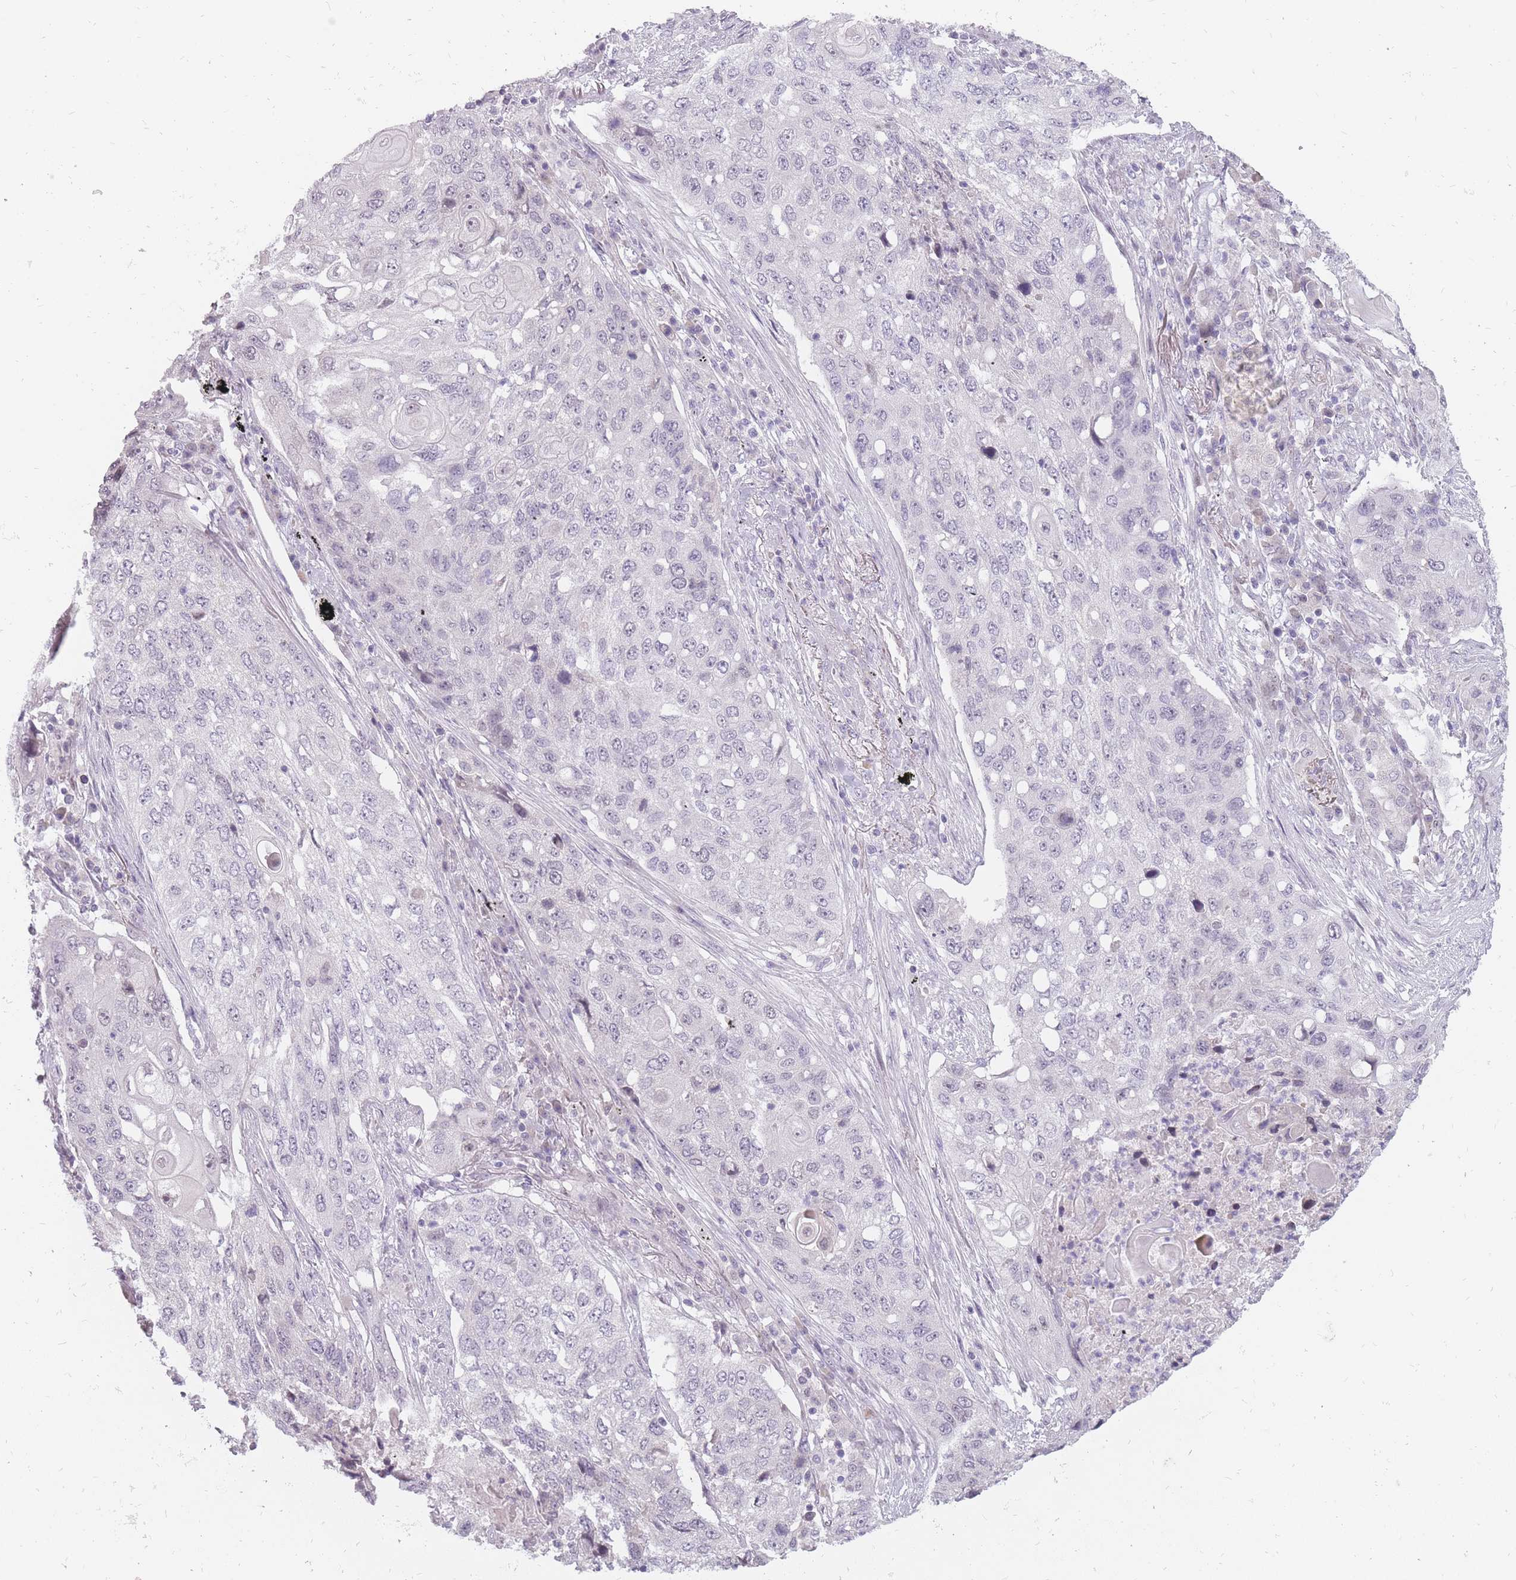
{"staining": {"intensity": "negative", "quantity": "none", "location": "none"}, "tissue": "lung cancer", "cell_type": "Tumor cells", "image_type": "cancer", "snomed": [{"axis": "morphology", "description": "Squamous cell carcinoma, NOS"}, {"axis": "topography", "description": "Lung"}], "caption": "Micrograph shows no significant protein staining in tumor cells of lung squamous cell carcinoma.", "gene": "POMZP3", "patient": {"sex": "female", "age": 63}}